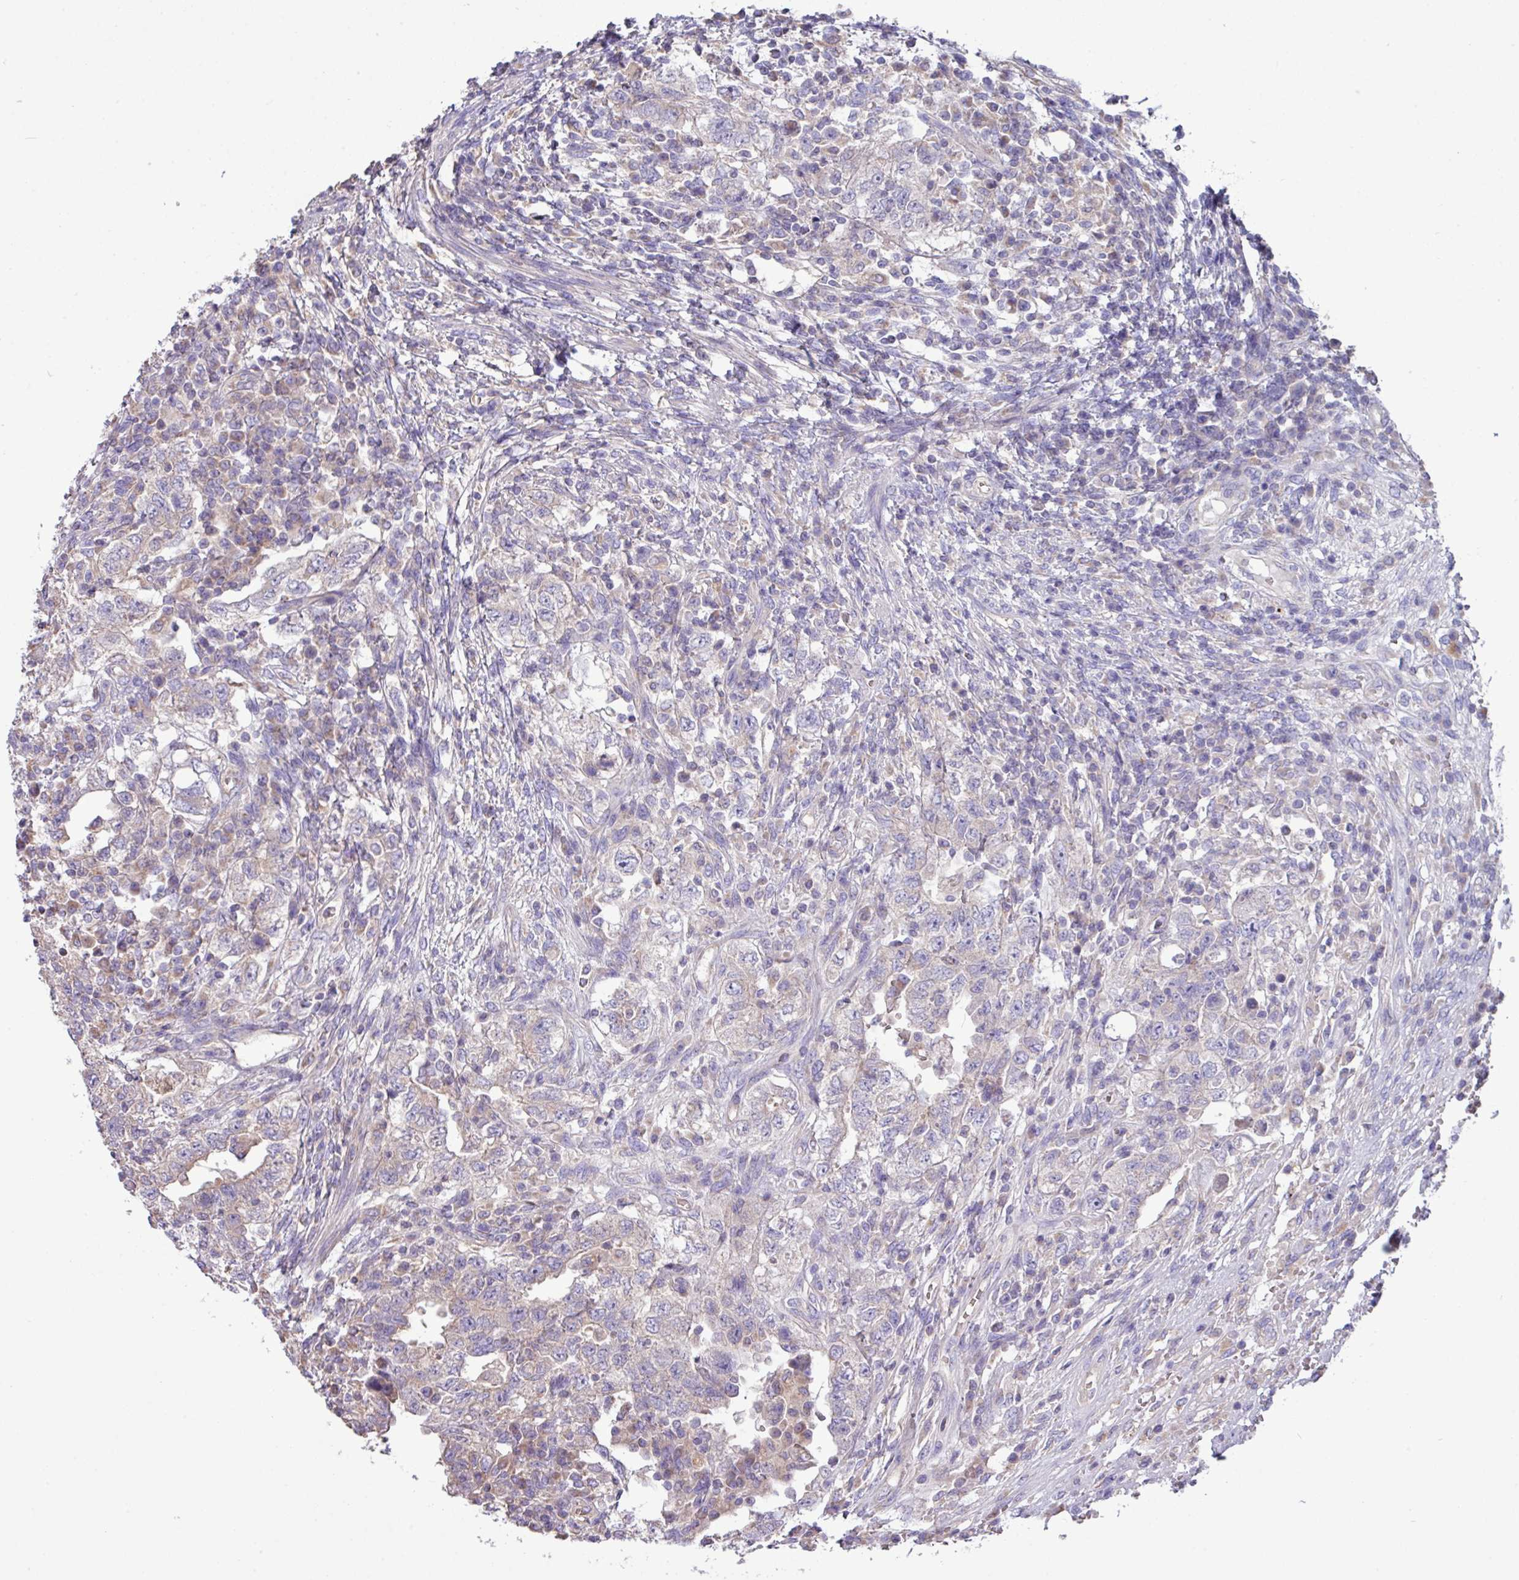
{"staining": {"intensity": "weak", "quantity": "<25%", "location": "cytoplasmic/membranous"}, "tissue": "testis cancer", "cell_type": "Tumor cells", "image_type": "cancer", "snomed": [{"axis": "morphology", "description": "Carcinoma, Embryonal, NOS"}, {"axis": "topography", "description": "Testis"}], "caption": "This is an immunohistochemistry histopathology image of human testis cancer. There is no positivity in tumor cells.", "gene": "PPM1J", "patient": {"sex": "male", "age": 26}}